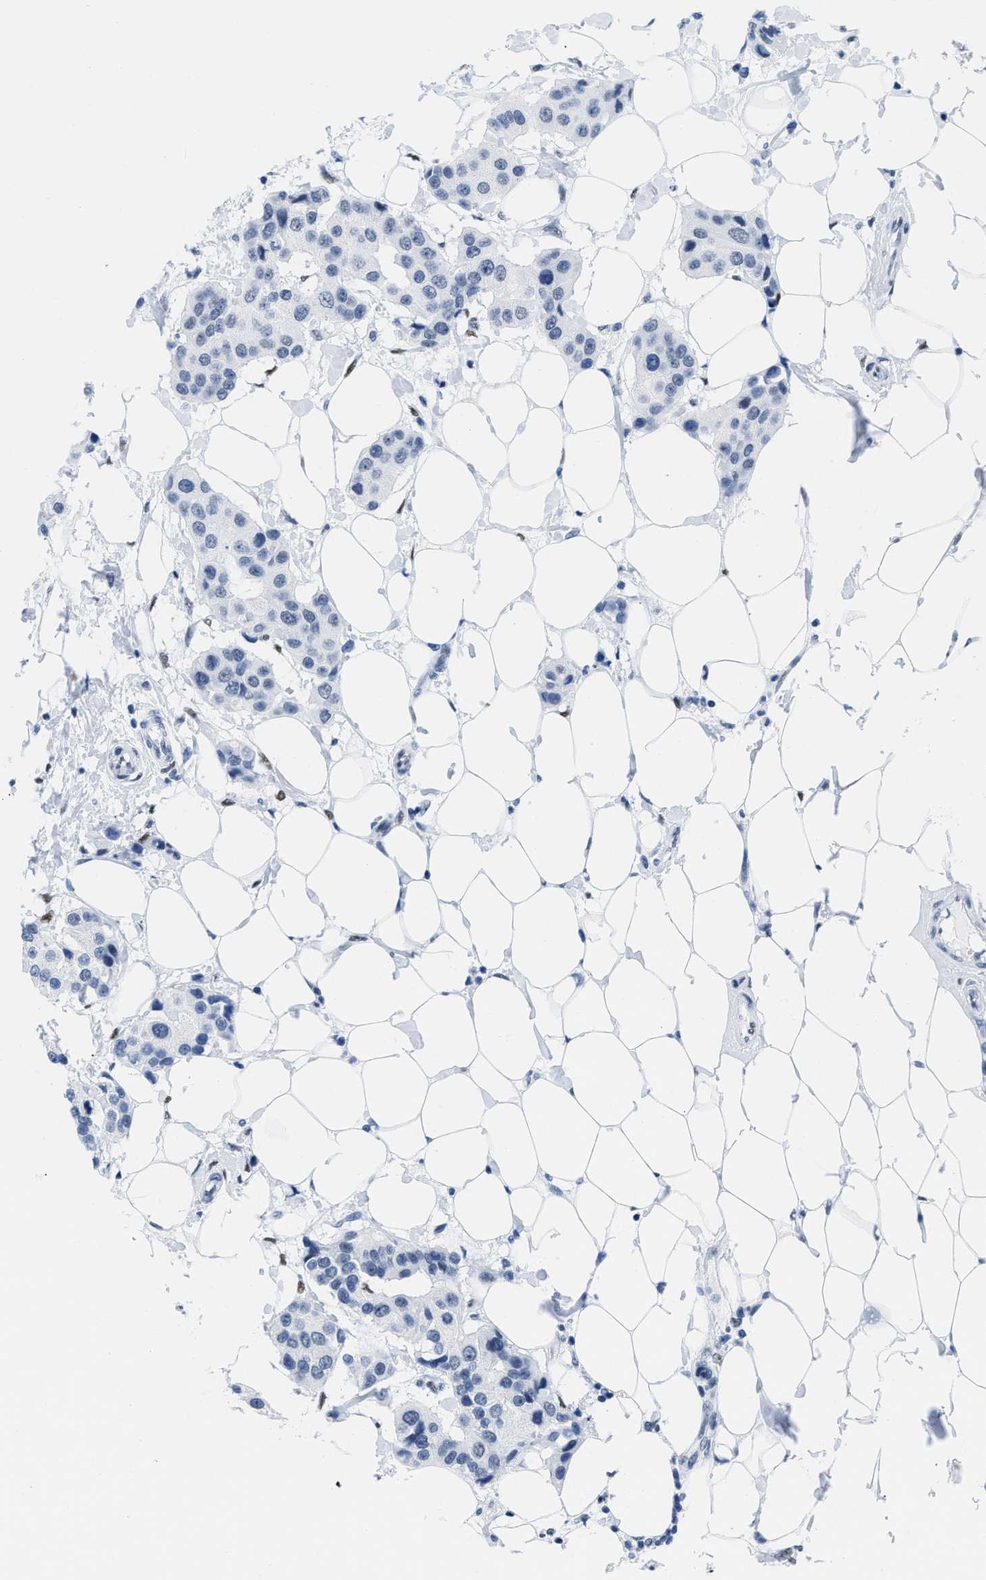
{"staining": {"intensity": "negative", "quantity": "none", "location": "none"}, "tissue": "breast cancer", "cell_type": "Tumor cells", "image_type": "cancer", "snomed": [{"axis": "morphology", "description": "Normal tissue, NOS"}, {"axis": "morphology", "description": "Duct carcinoma"}, {"axis": "topography", "description": "Breast"}], "caption": "IHC of invasive ductal carcinoma (breast) reveals no positivity in tumor cells.", "gene": "CTBP1", "patient": {"sex": "female", "age": 39}}